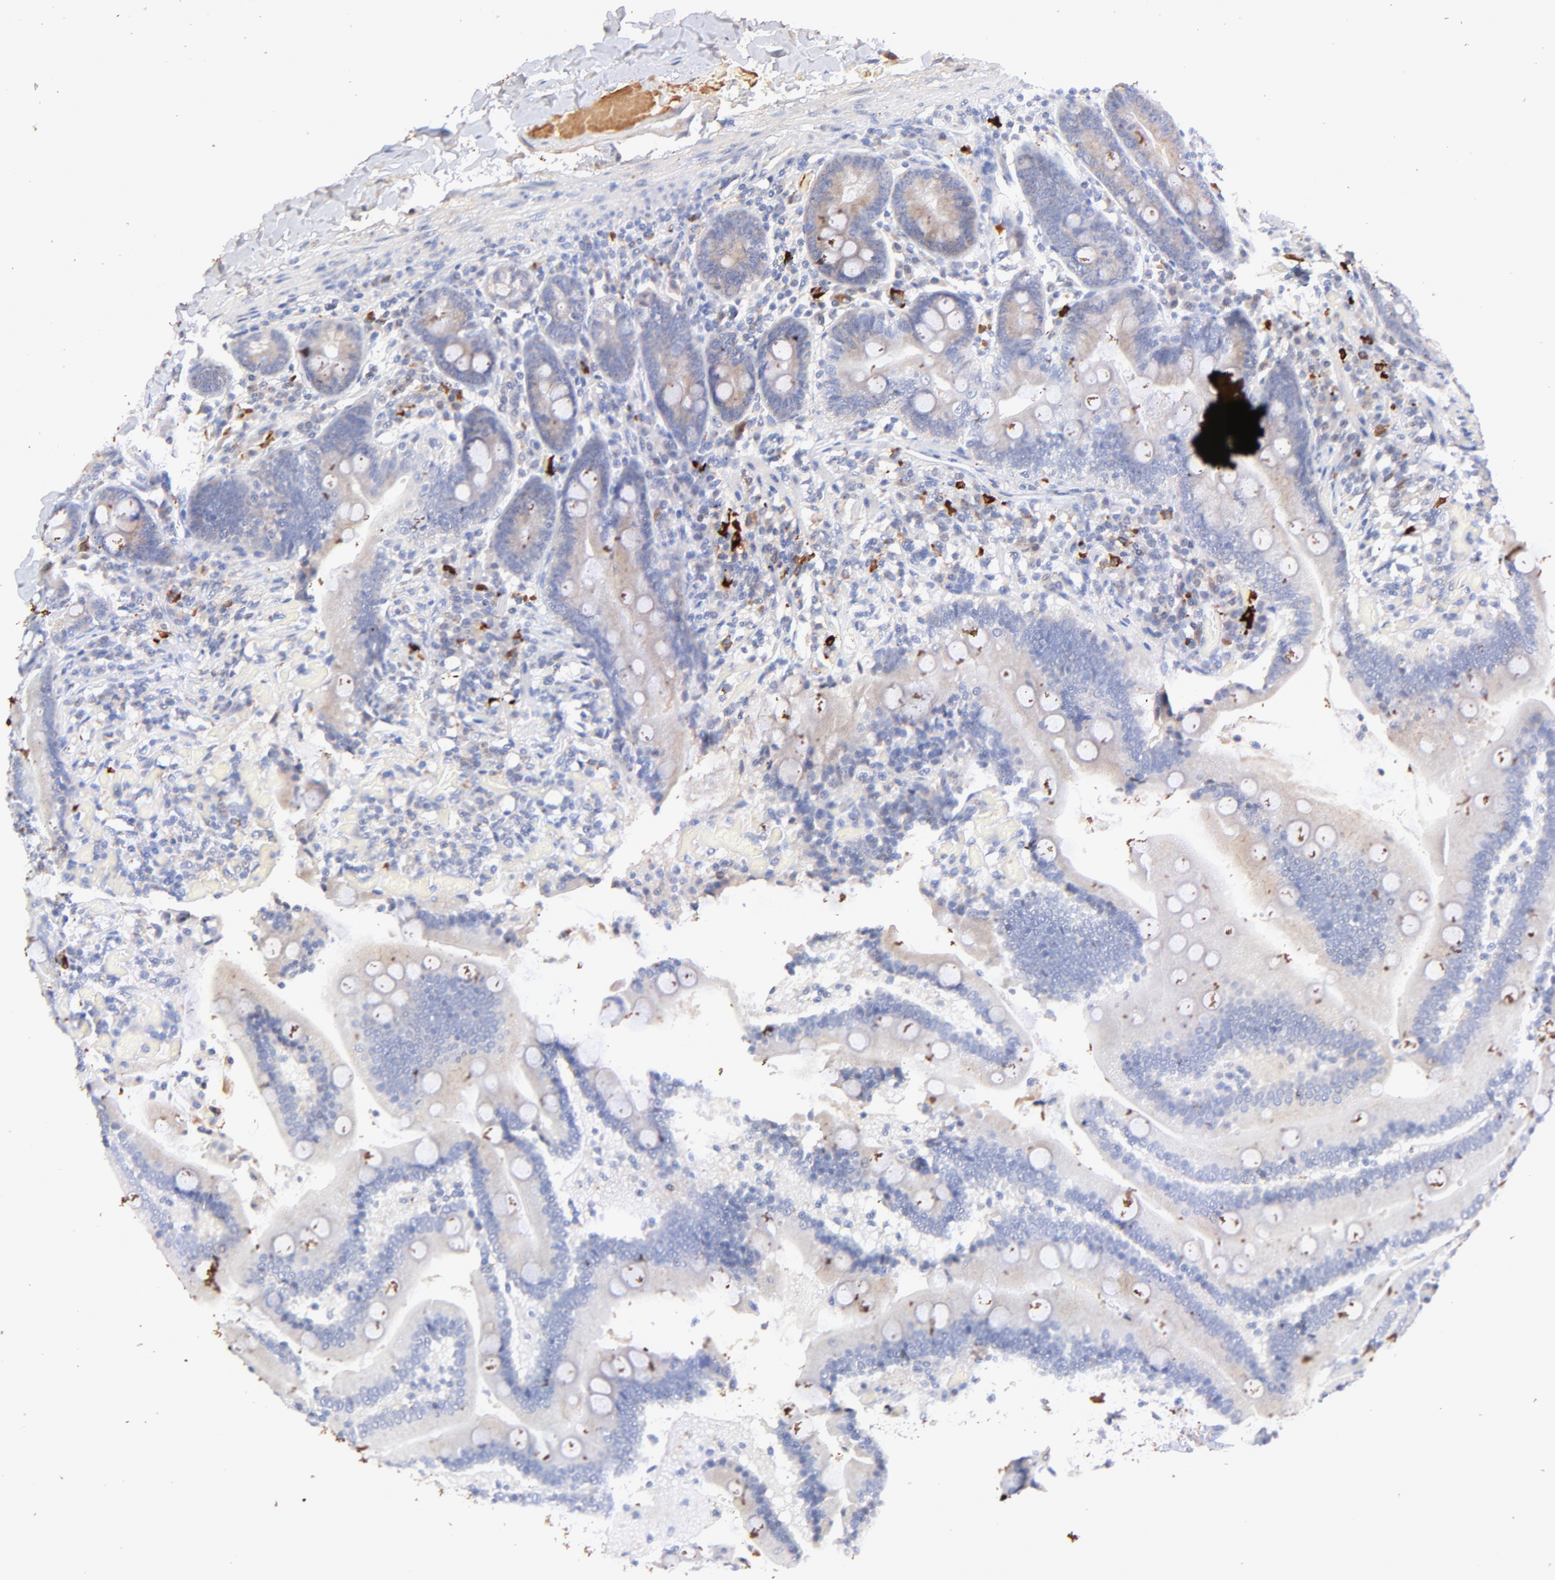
{"staining": {"intensity": "weak", "quantity": "25%-75%", "location": "cytoplasmic/membranous"}, "tissue": "duodenum", "cell_type": "Glandular cells", "image_type": "normal", "snomed": [{"axis": "morphology", "description": "Normal tissue, NOS"}, {"axis": "topography", "description": "Duodenum"}], "caption": "Protein staining of normal duodenum reveals weak cytoplasmic/membranous expression in about 25%-75% of glandular cells.", "gene": "IGLV7", "patient": {"sex": "male", "age": 66}}